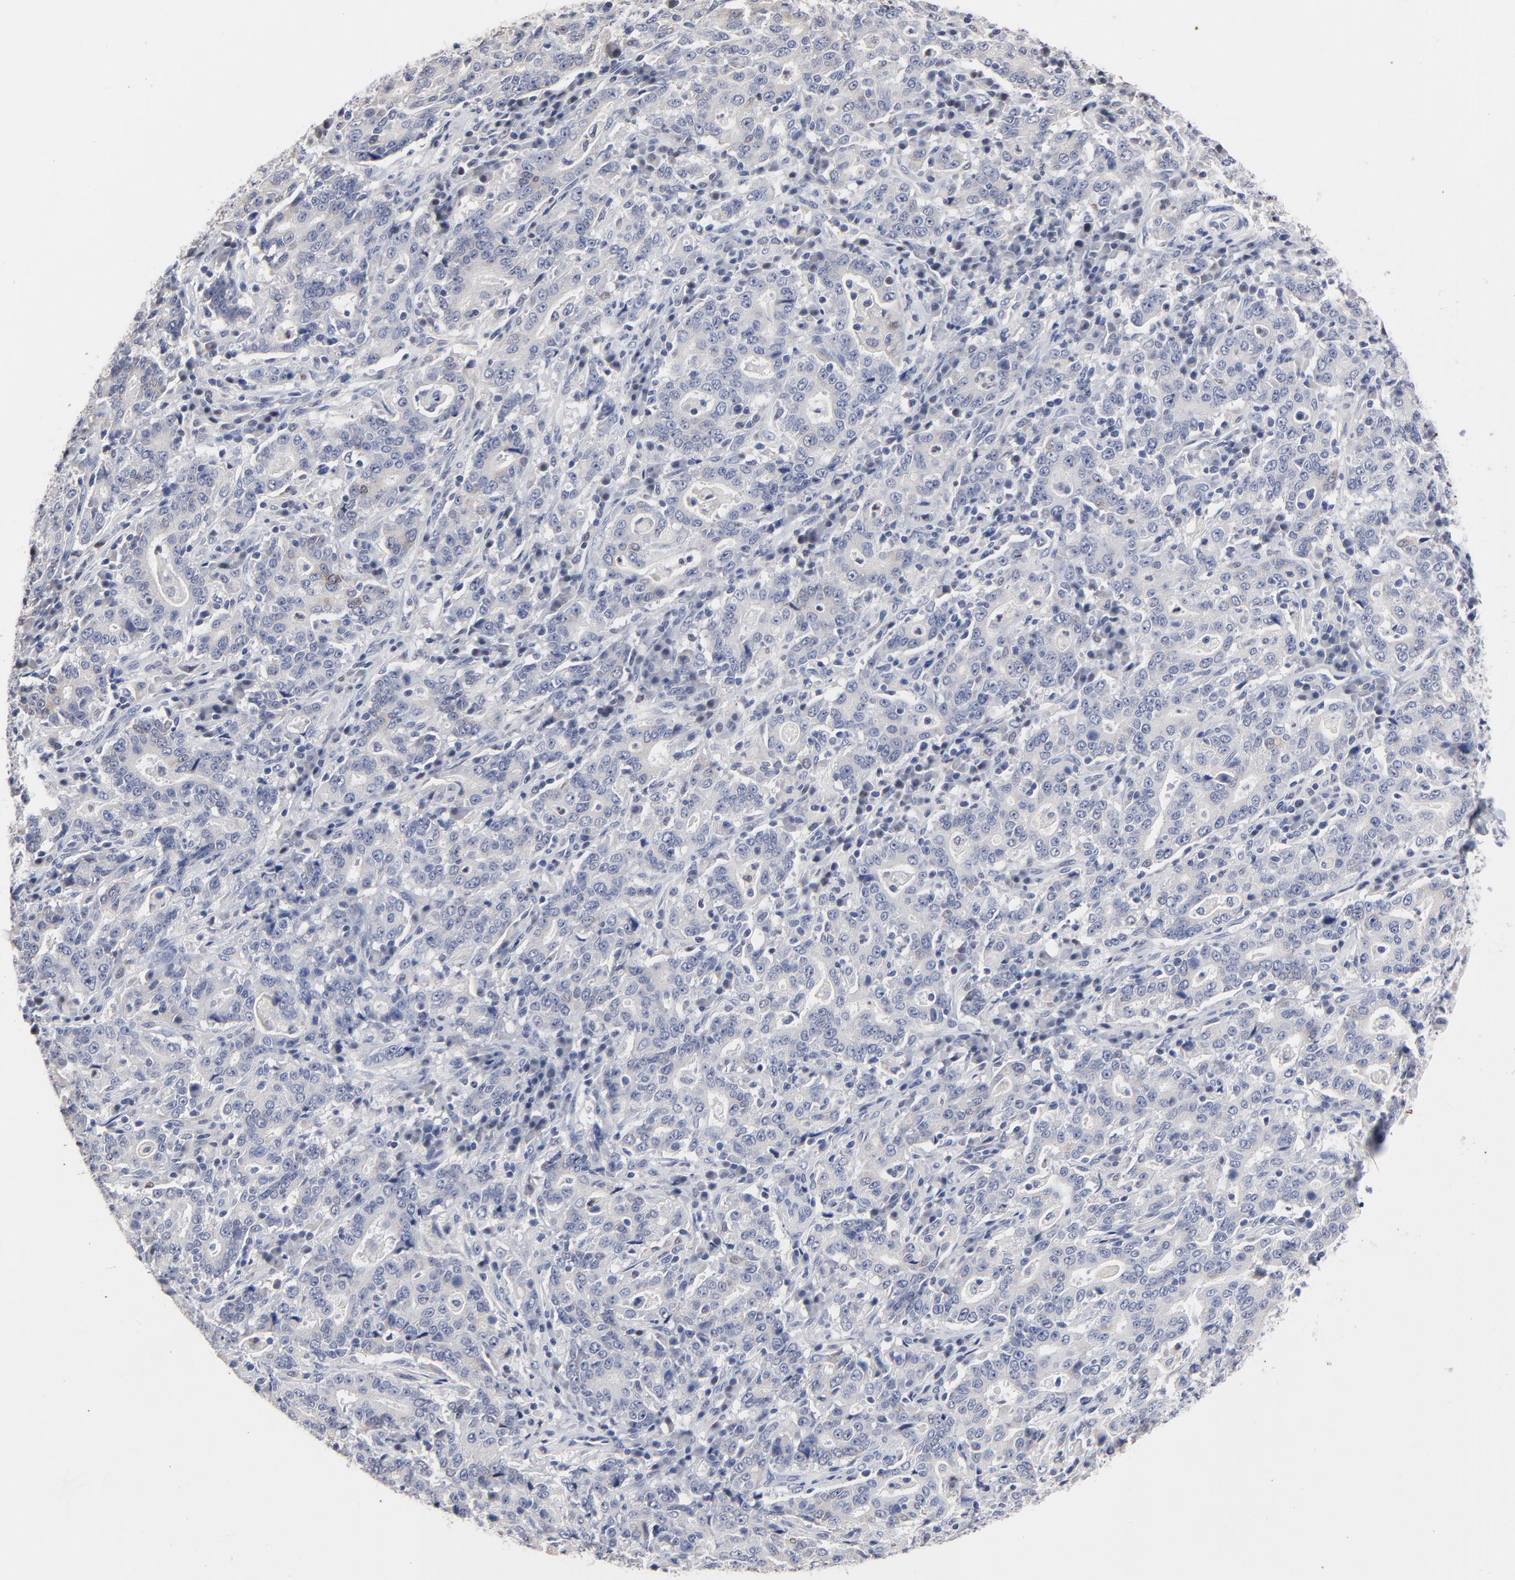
{"staining": {"intensity": "negative", "quantity": "none", "location": "none"}, "tissue": "stomach cancer", "cell_type": "Tumor cells", "image_type": "cancer", "snomed": [{"axis": "morphology", "description": "Normal tissue, NOS"}, {"axis": "morphology", "description": "Adenocarcinoma, NOS"}, {"axis": "topography", "description": "Stomach, upper"}, {"axis": "topography", "description": "Stomach"}], "caption": "This is an immunohistochemistry micrograph of human stomach cancer (adenocarcinoma). There is no positivity in tumor cells.", "gene": "AADAC", "patient": {"sex": "male", "age": 59}}